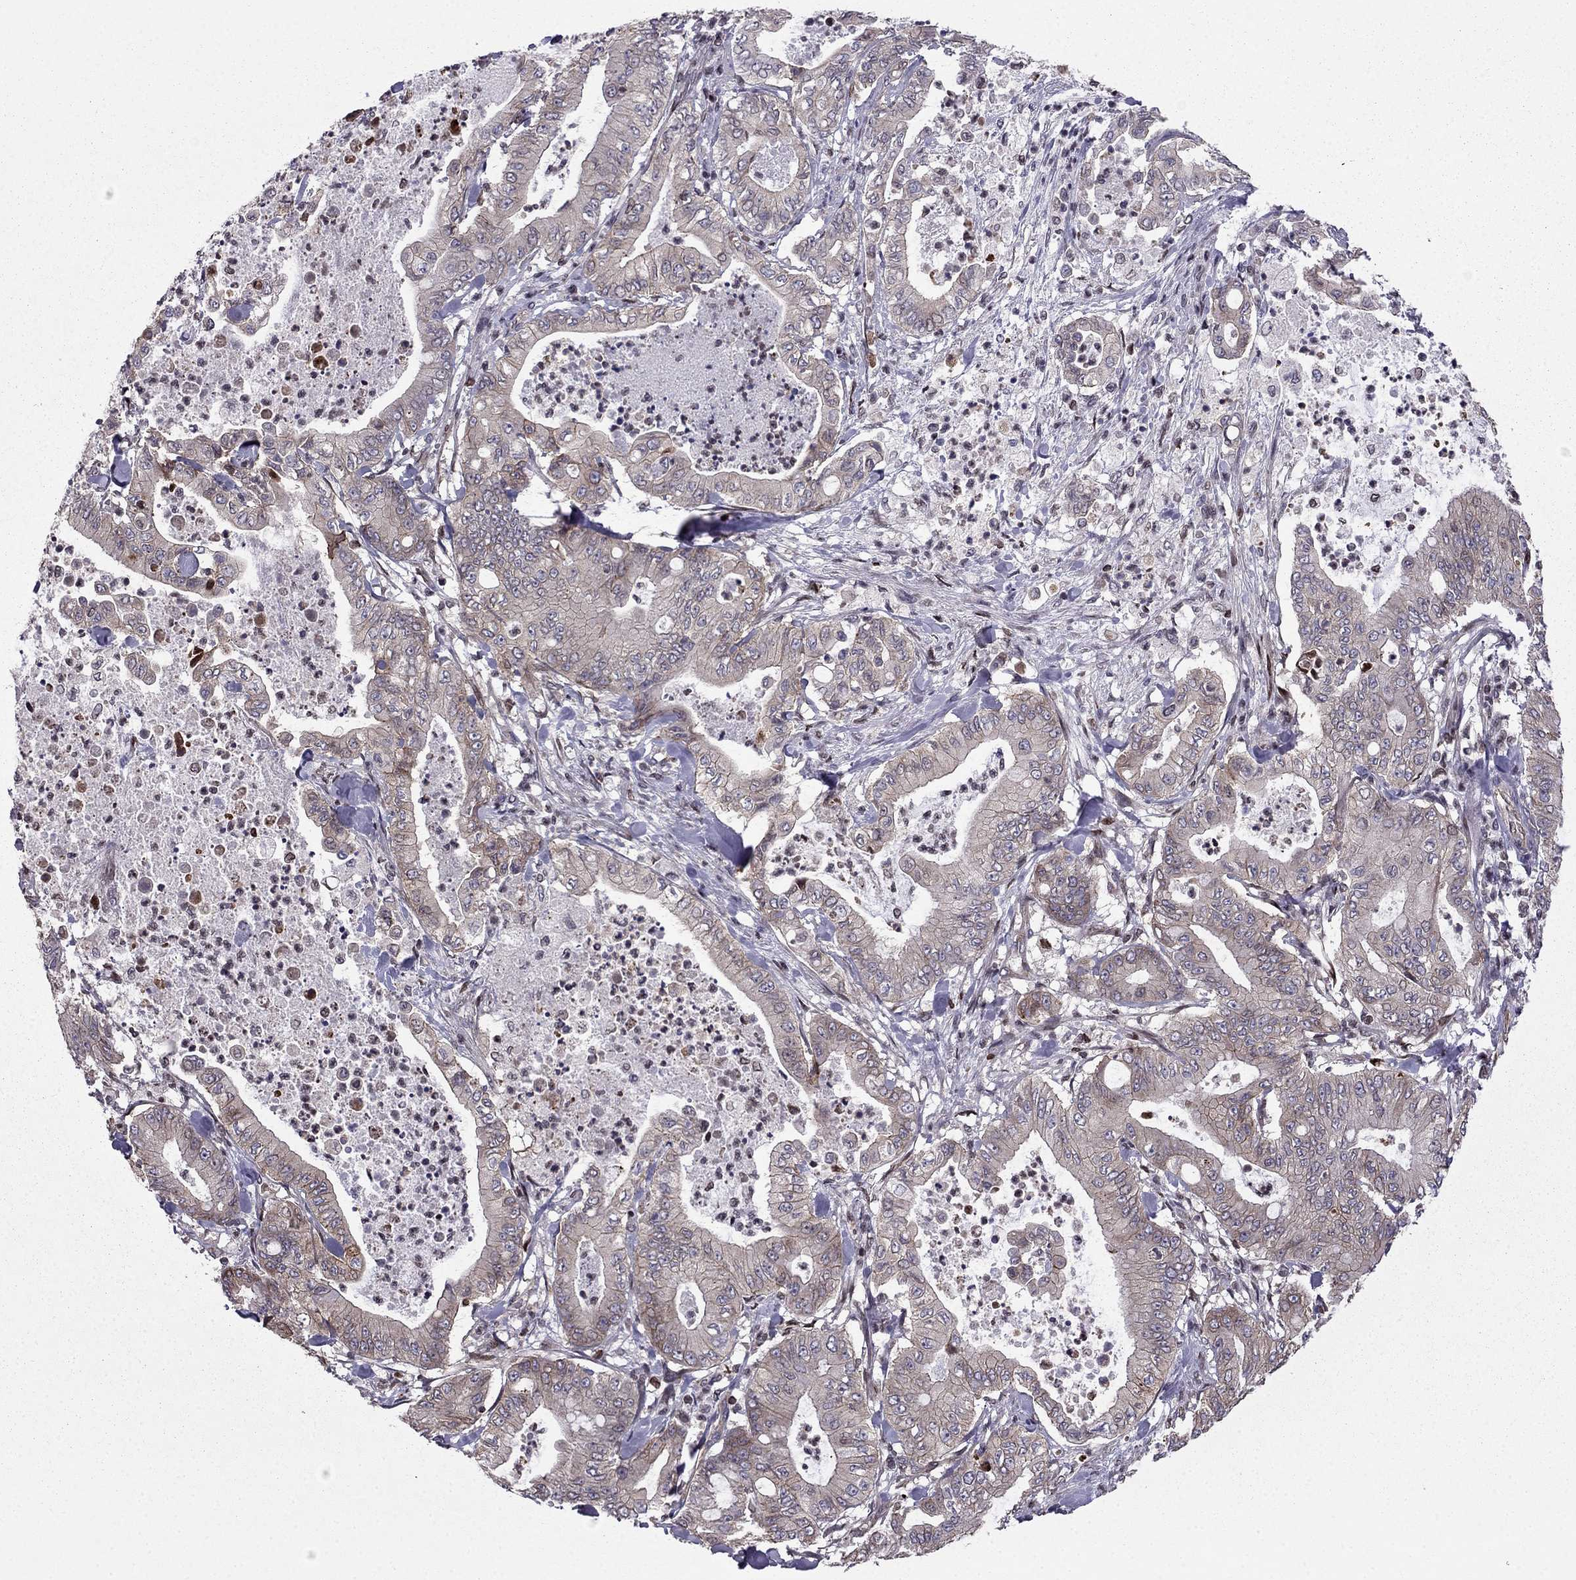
{"staining": {"intensity": "negative", "quantity": "none", "location": "none"}, "tissue": "pancreatic cancer", "cell_type": "Tumor cells", "image_type": "cancer", "snomed": [{"axis": "morphology", "description": "Adenocarcinoma, NOS"}, {"axis": "topography", "description": "Pancreas"}], "caption": "The IHC micrograph has no significant expression in tumor cells of pancreatic cancer tissue.", "gene": "CDC42BPA", "patient": {"sex": "male", "age": 71}}